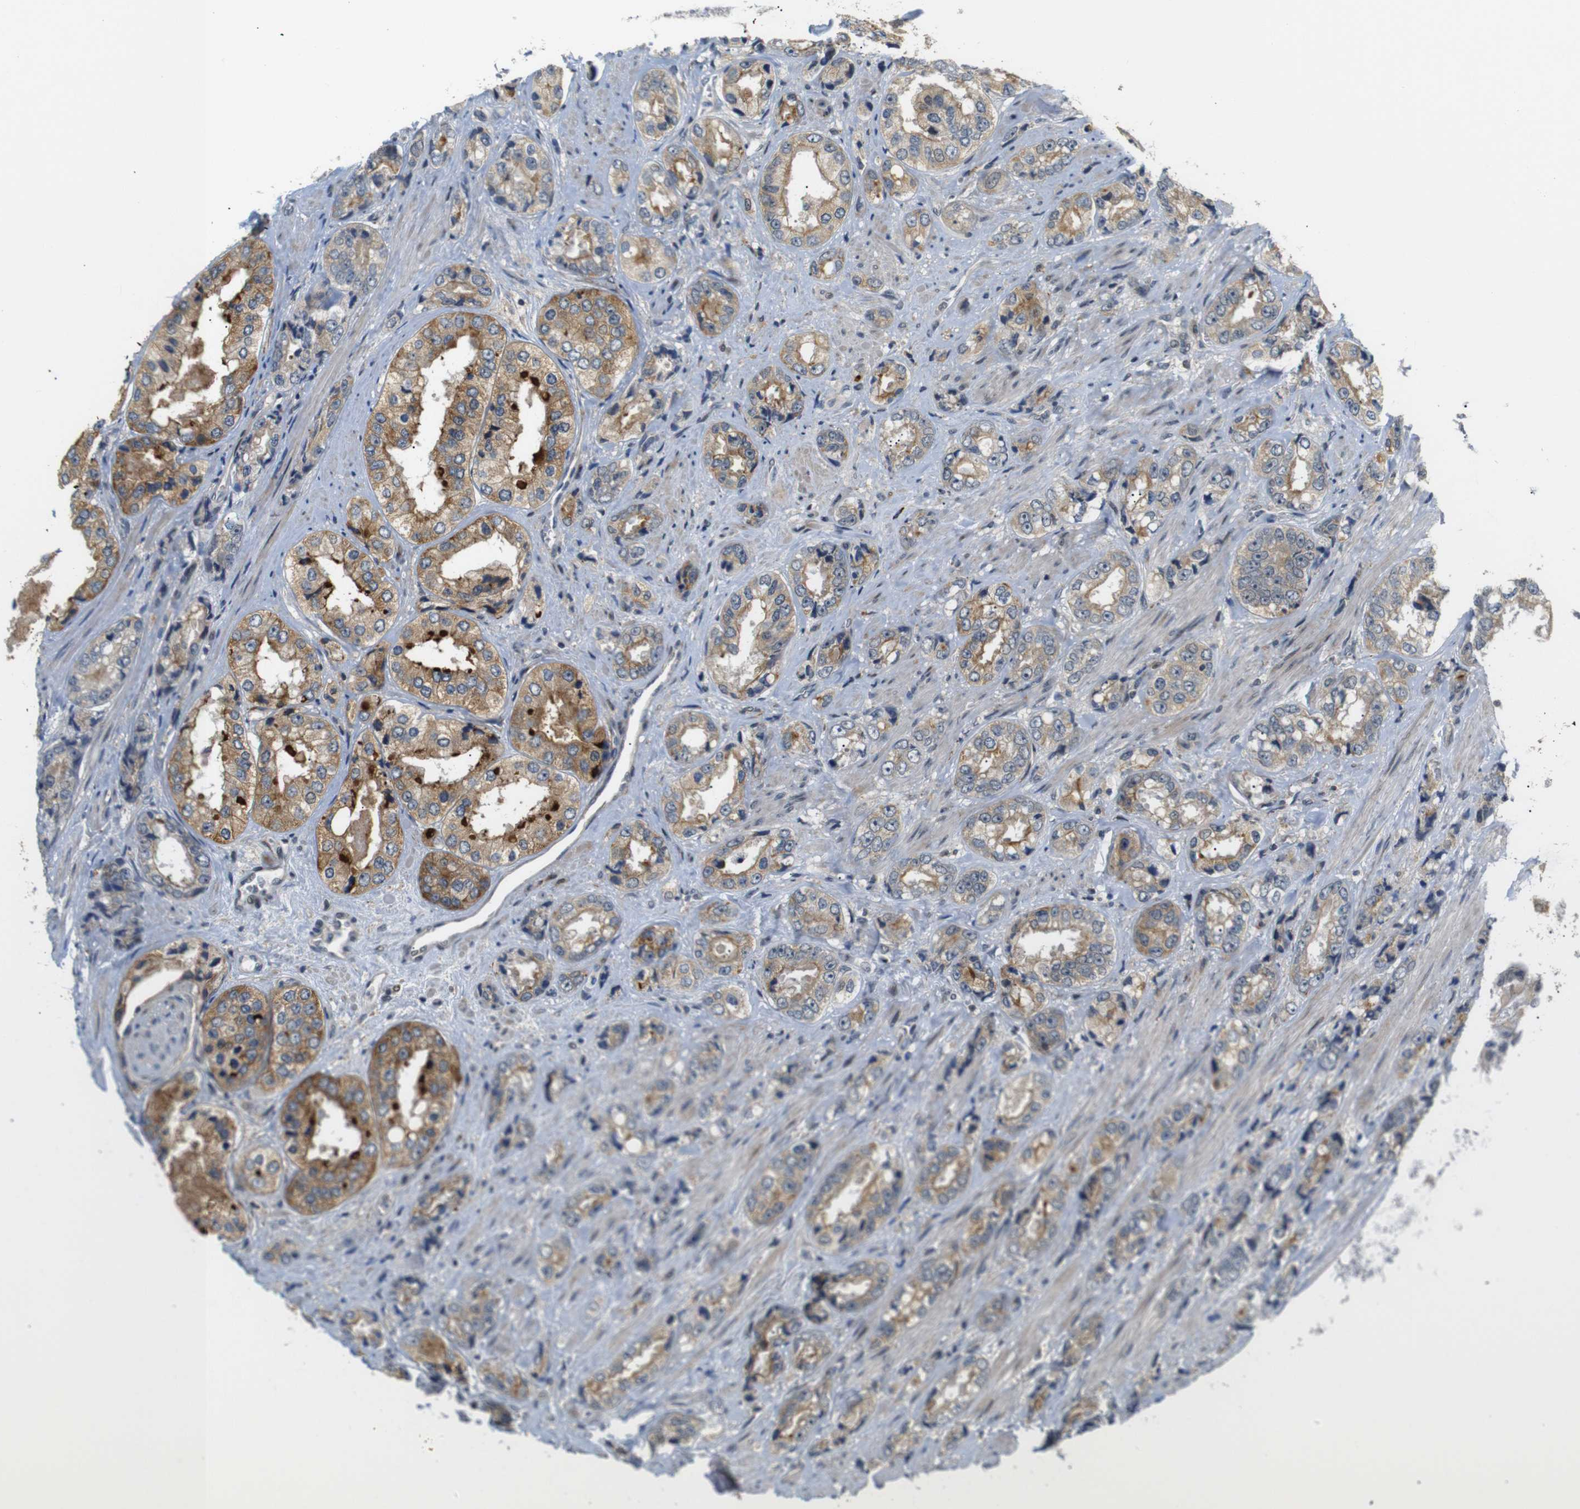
{"staining": {"intensity": "moderate", "quantity": ">75%", "location": "cytoplasmic/membranous"}, "tissue": "prostate cancer", "cell_type": "Tumor cells", "image_type": "cancer", "snomed": [{"axis": "morphology", "description": "Adenocarcinoma, High grade"}, {"axis": "topography", "description": "Prostate"}], "caption": "This photomicrograph exhibits immunohistochemistry (IHC) staining of prostate high-grade adenocarcinoma, with medium moderate cytoplasmic/membranous staining in approximately >75% of tumor cells.", "gene": "SYDE1", "patient": {"sex": "male", "age": 61}}